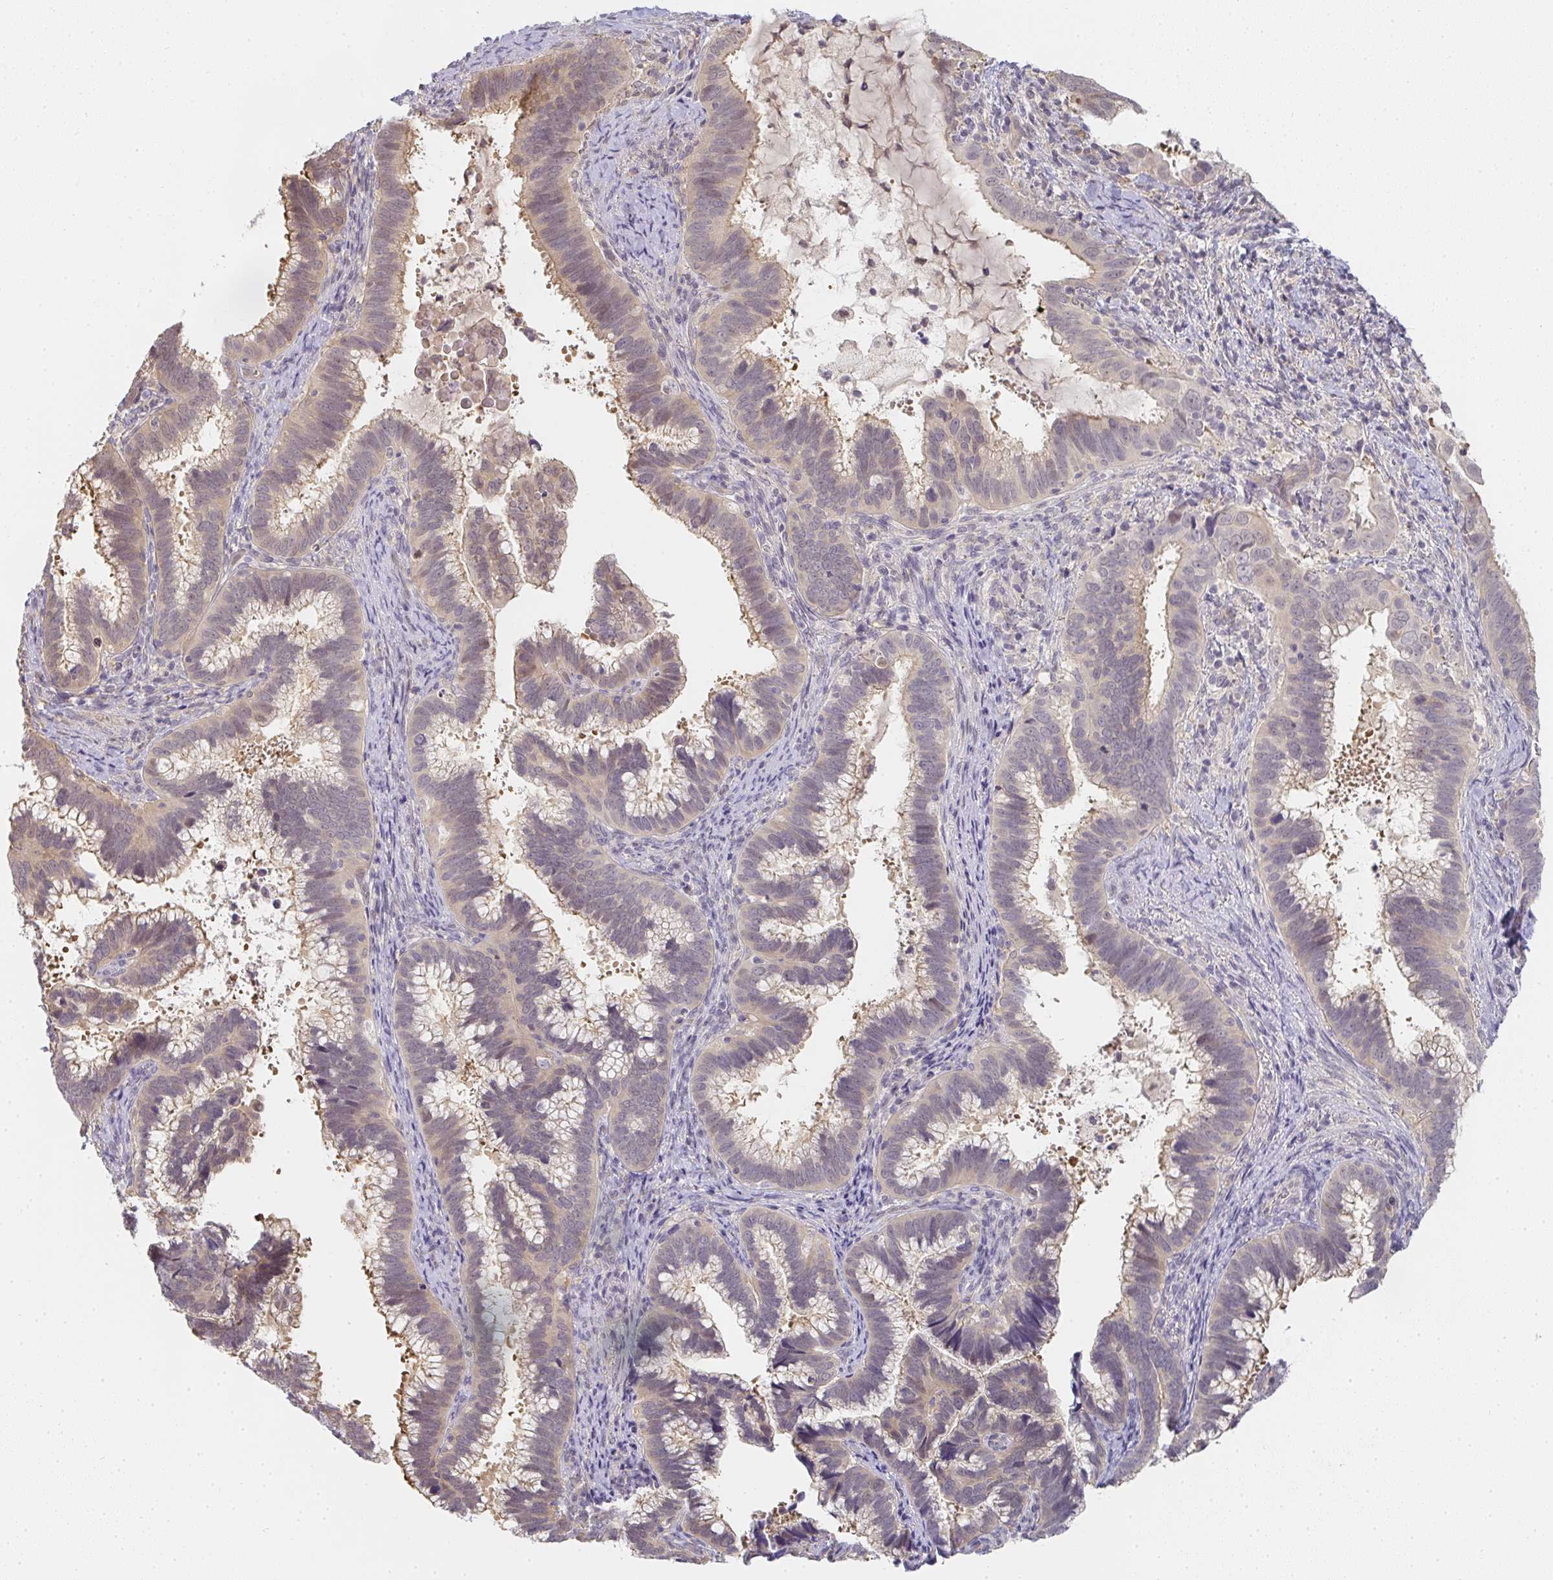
{"staining": {"intensity": "weak", "quantity": ">75%", "location": "cytoplasmic/membranous"}, "tissue": "cervical cancer", "cell_type": "Tumor cells", "image_type": "cancer", "snomed": [{"axis": "morphology", "description": "Adenocarcinoma, NOS"}, {"axis": "topography", "description": "Cervix"}], "caption": "Protein staining shows weak cytoplasmic/membranous positivity in approximately >75% of tumor cells in adenocarcinoma (cervical).", "gene": "GSDMB", "patient": {"sex": "female", "age": 56}}